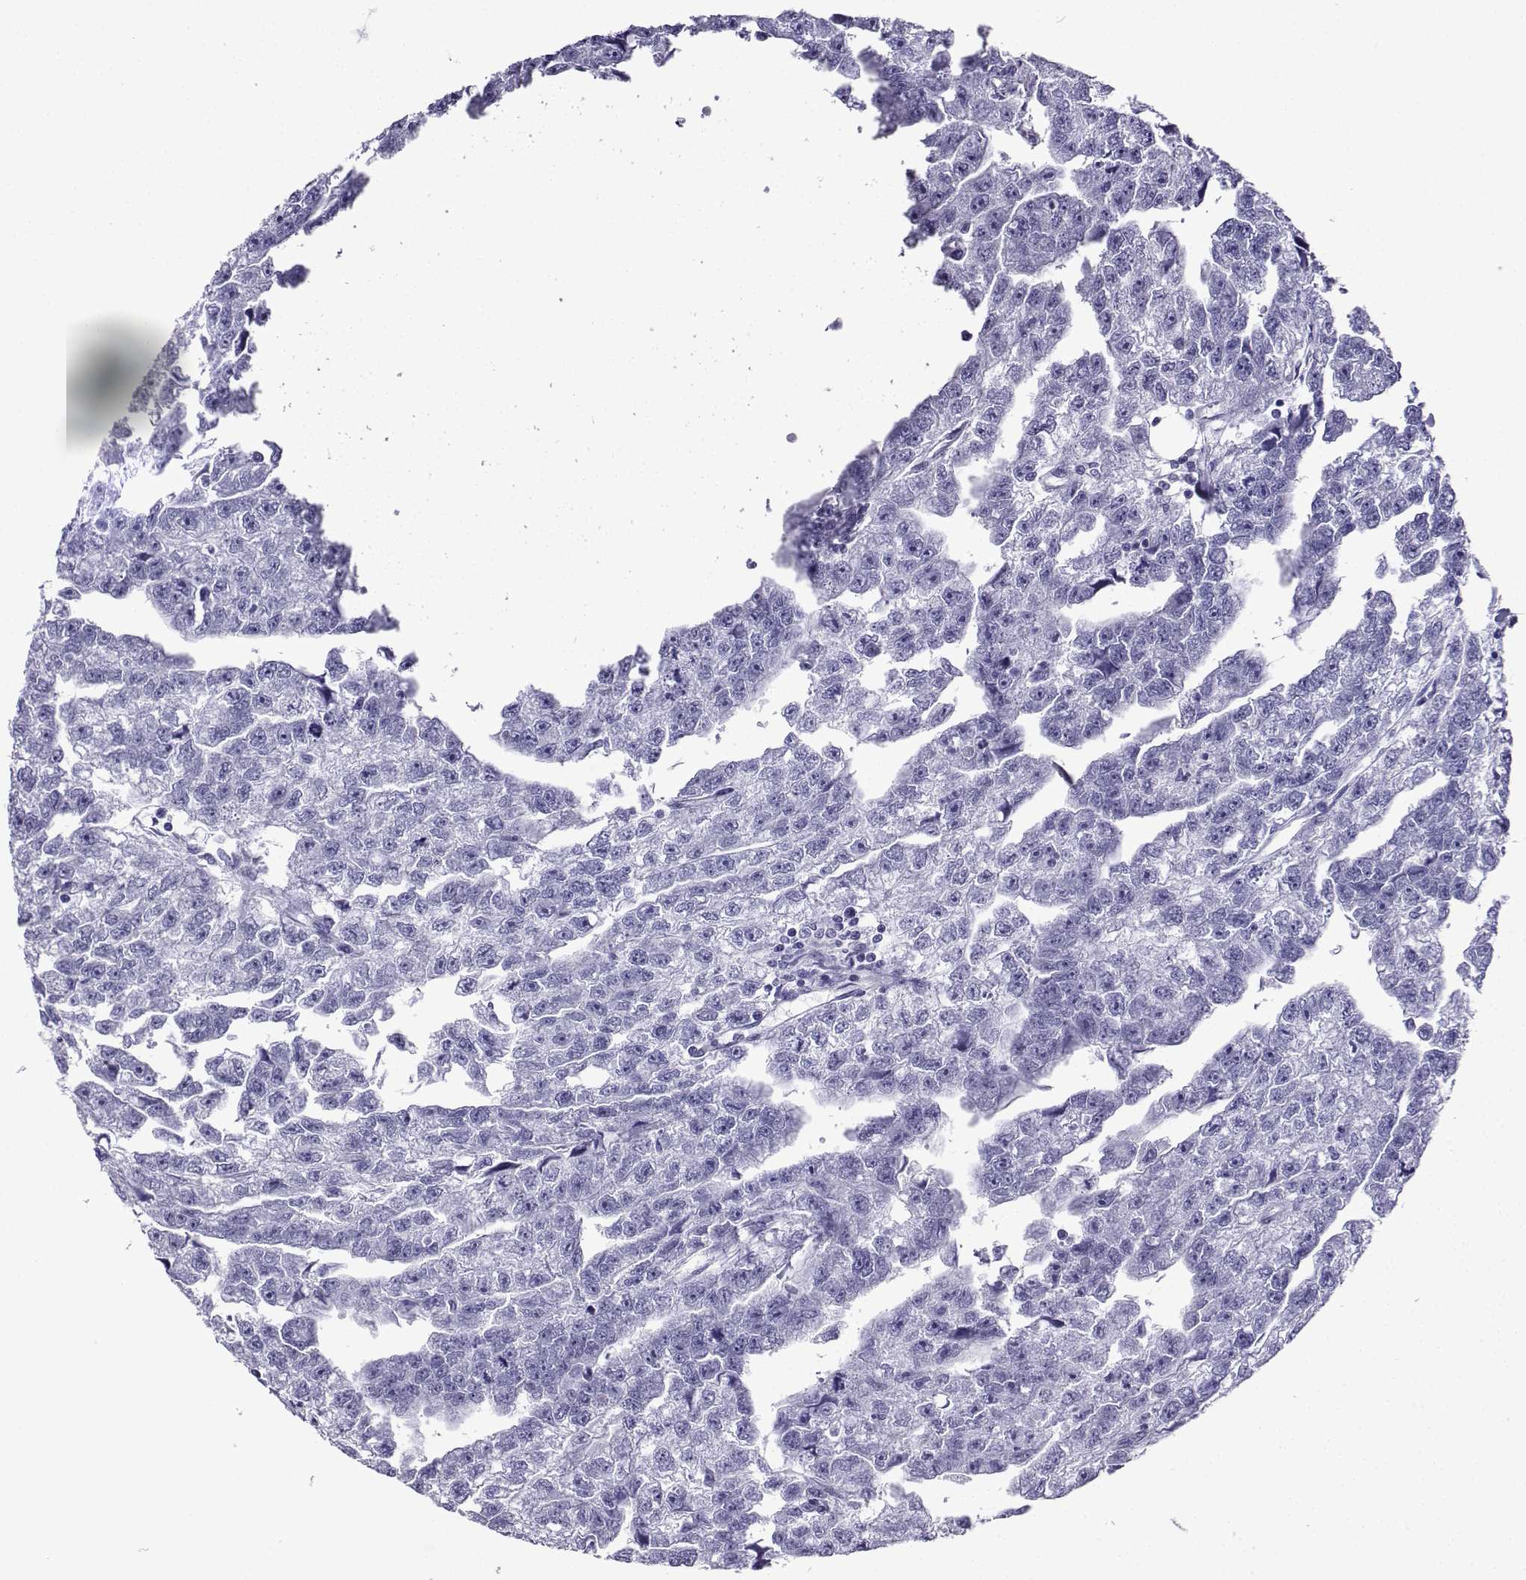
{"staining": {"intensity": "negative", "quantity": "none", "location": "none"}, "tissue": "testis cancer", "cell_type": "Tumor cells", "image_type": "cancer", "snomed": [{"axis": "morphology", "description": "Carcinoma, Embryonal, NOS"}, {"axis": "morphology", "description": "Teratoma, malignant, NOS"}, {"axis": "topography", "description": "Testis"}], "caption": "Tumor cells are negative for protein expression in human testis cancer (teratoma (malignant)).", "gene": "CD109", "patient": {"sex": "male", "age": 44}}